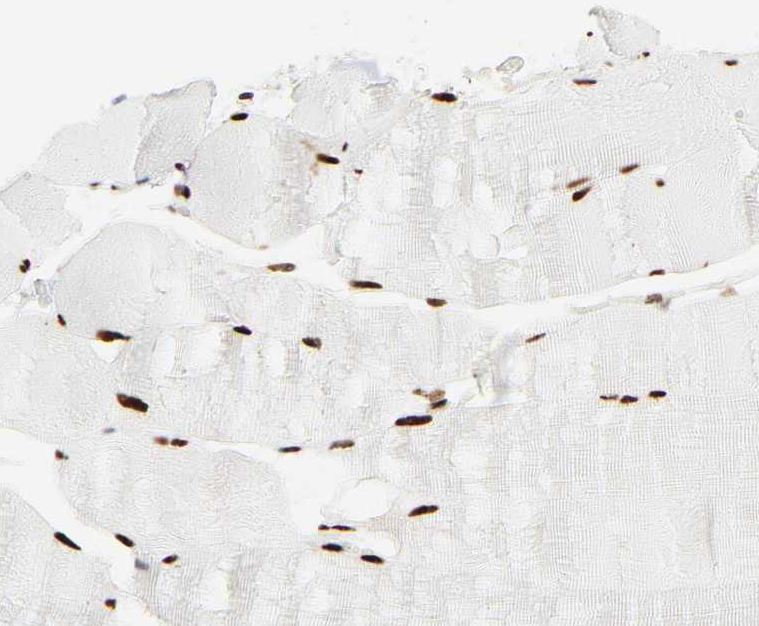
{"staining": {"intensity": "strong", "quantity": ">75%", "location": "nuclear"}, "tissue": "skeletal muscle", "cell_type": "Myocytes", "image_type": "normal", "snomed": [{"axis": "morphology", "description": "Normal tissue, NOS"}, {"axis": "topography", "description": "Skeletal muscle"}], "caption": "Protein expression by immunohistochemistry (IHC) shows strong nuclear staining in about >75% of myocytes in unremarkable skeletal muscle.", "gene": "WAS", "patient": {"sex": "male", "age": 62}}